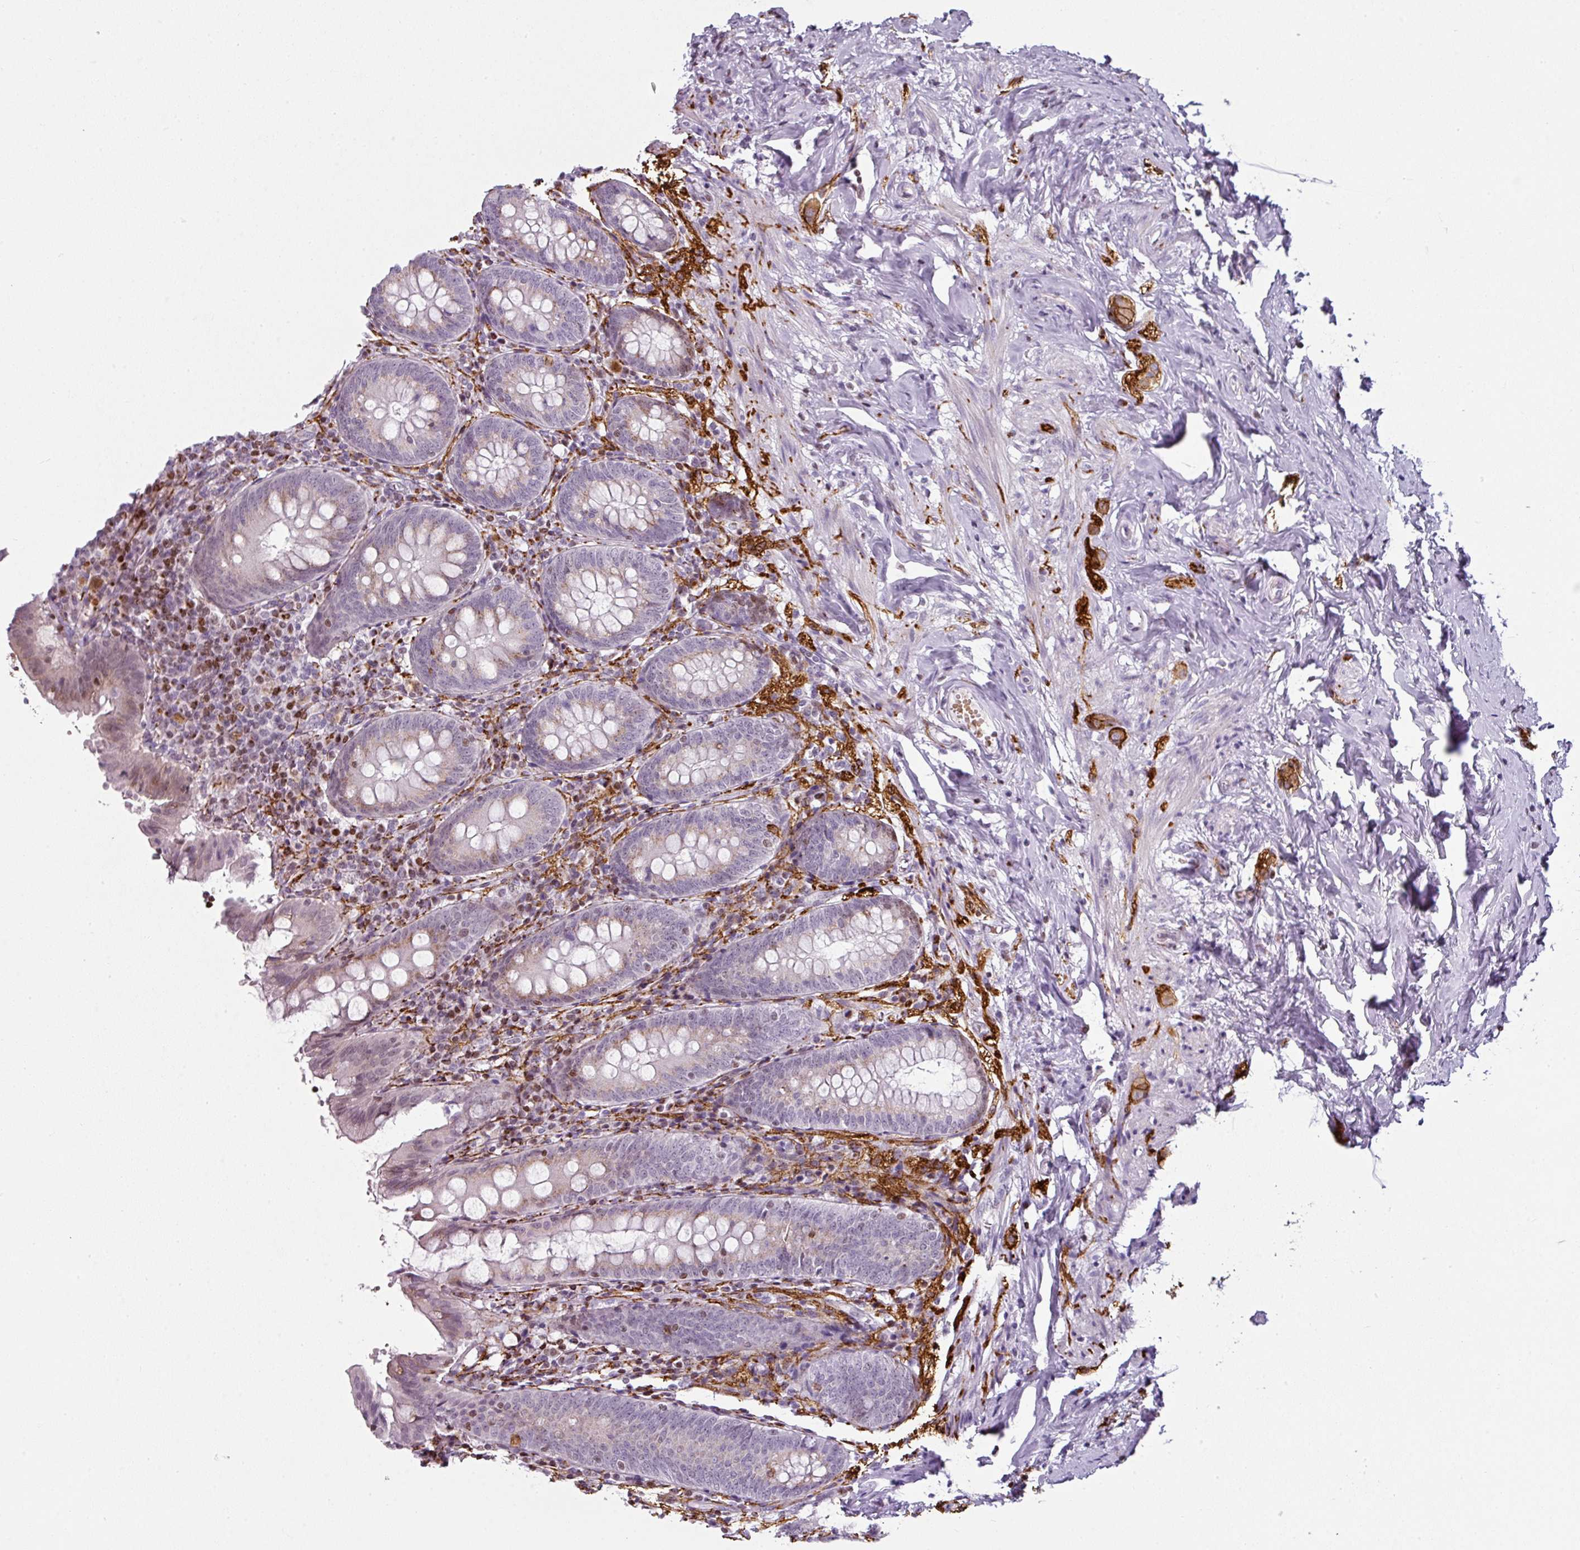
{"staining": {"intensity": "moderate", "quantity": "25%-75%", "location": "cytoplasmic/membranous,nuclear"}, "tissue": "appendix", "cell_type": "Glandular cells", "image_type": "normal", "snomed": [{"axis": "morphology", "description": "Normal tissue, NOS"}, {"axis": "topography", "description": "Appendix"}], "caption": "Protein staining exhibits moderate cytoplasmic/membranous,nuclear positivity in approximately 25%-75% of glandular cells in benign appendix.", "gene": "SYT8", "patient": {"sex": "female", "age": 54}}